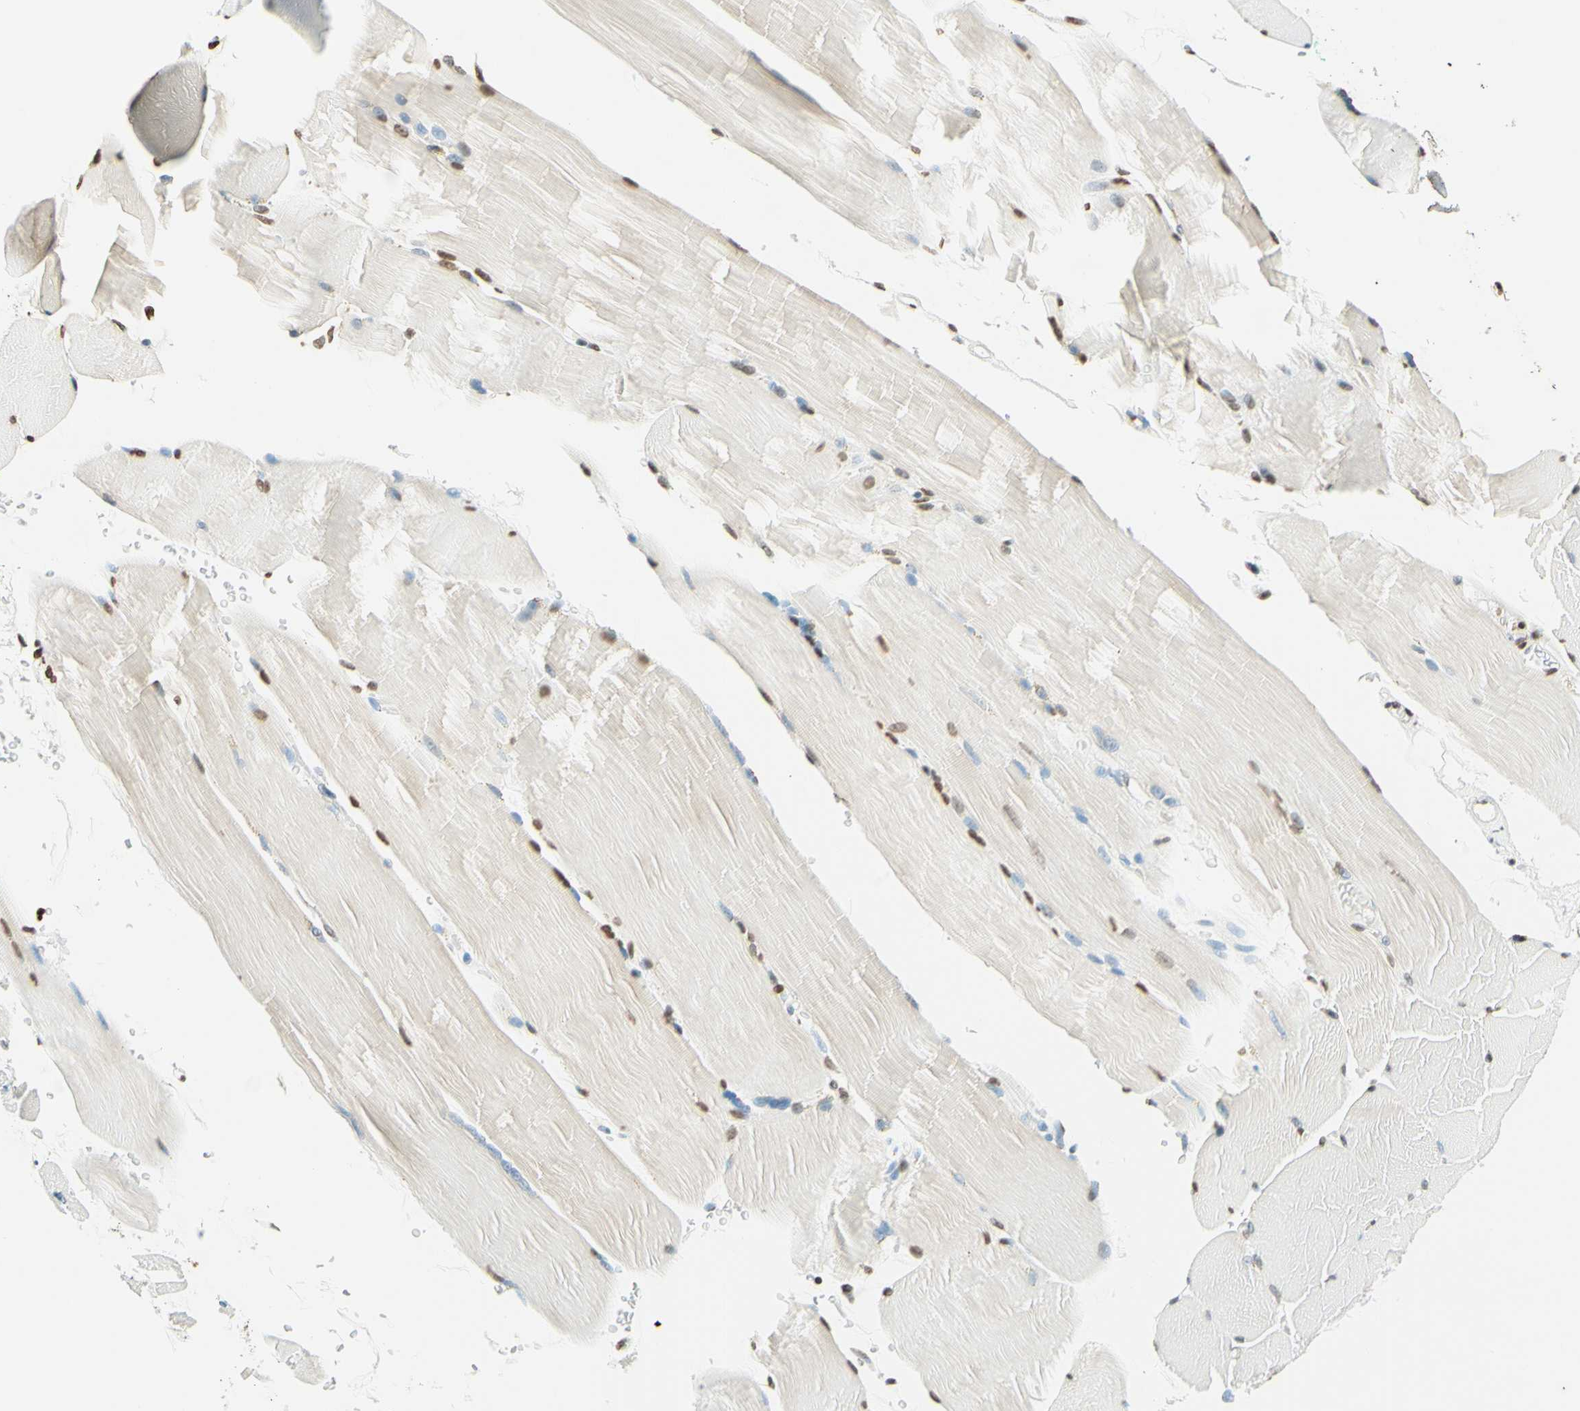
{"staining": {"intensity": "moderate", "quantity": "25%-75%", "location": "nuclear"}, "tissue": "skeletal muscle", "cell_type": "Myocytes", "image_type": "normal", "snomed": [{"axis": "morphology", "description": "Normal tissue, NOS"}, {"axis": "topography", "description": "Skin"}, {"axis": "topography", "description": "Skeletal muscle"}], "caption": "The micrograph shows immunohistochemical staining of unremarkable skeletal muscle. There is moderate nuclear expression is seen in approximately 25%-75% of myocytes.", "gene": "MSH2", "patient": {"sex": "male", "age": 83}}